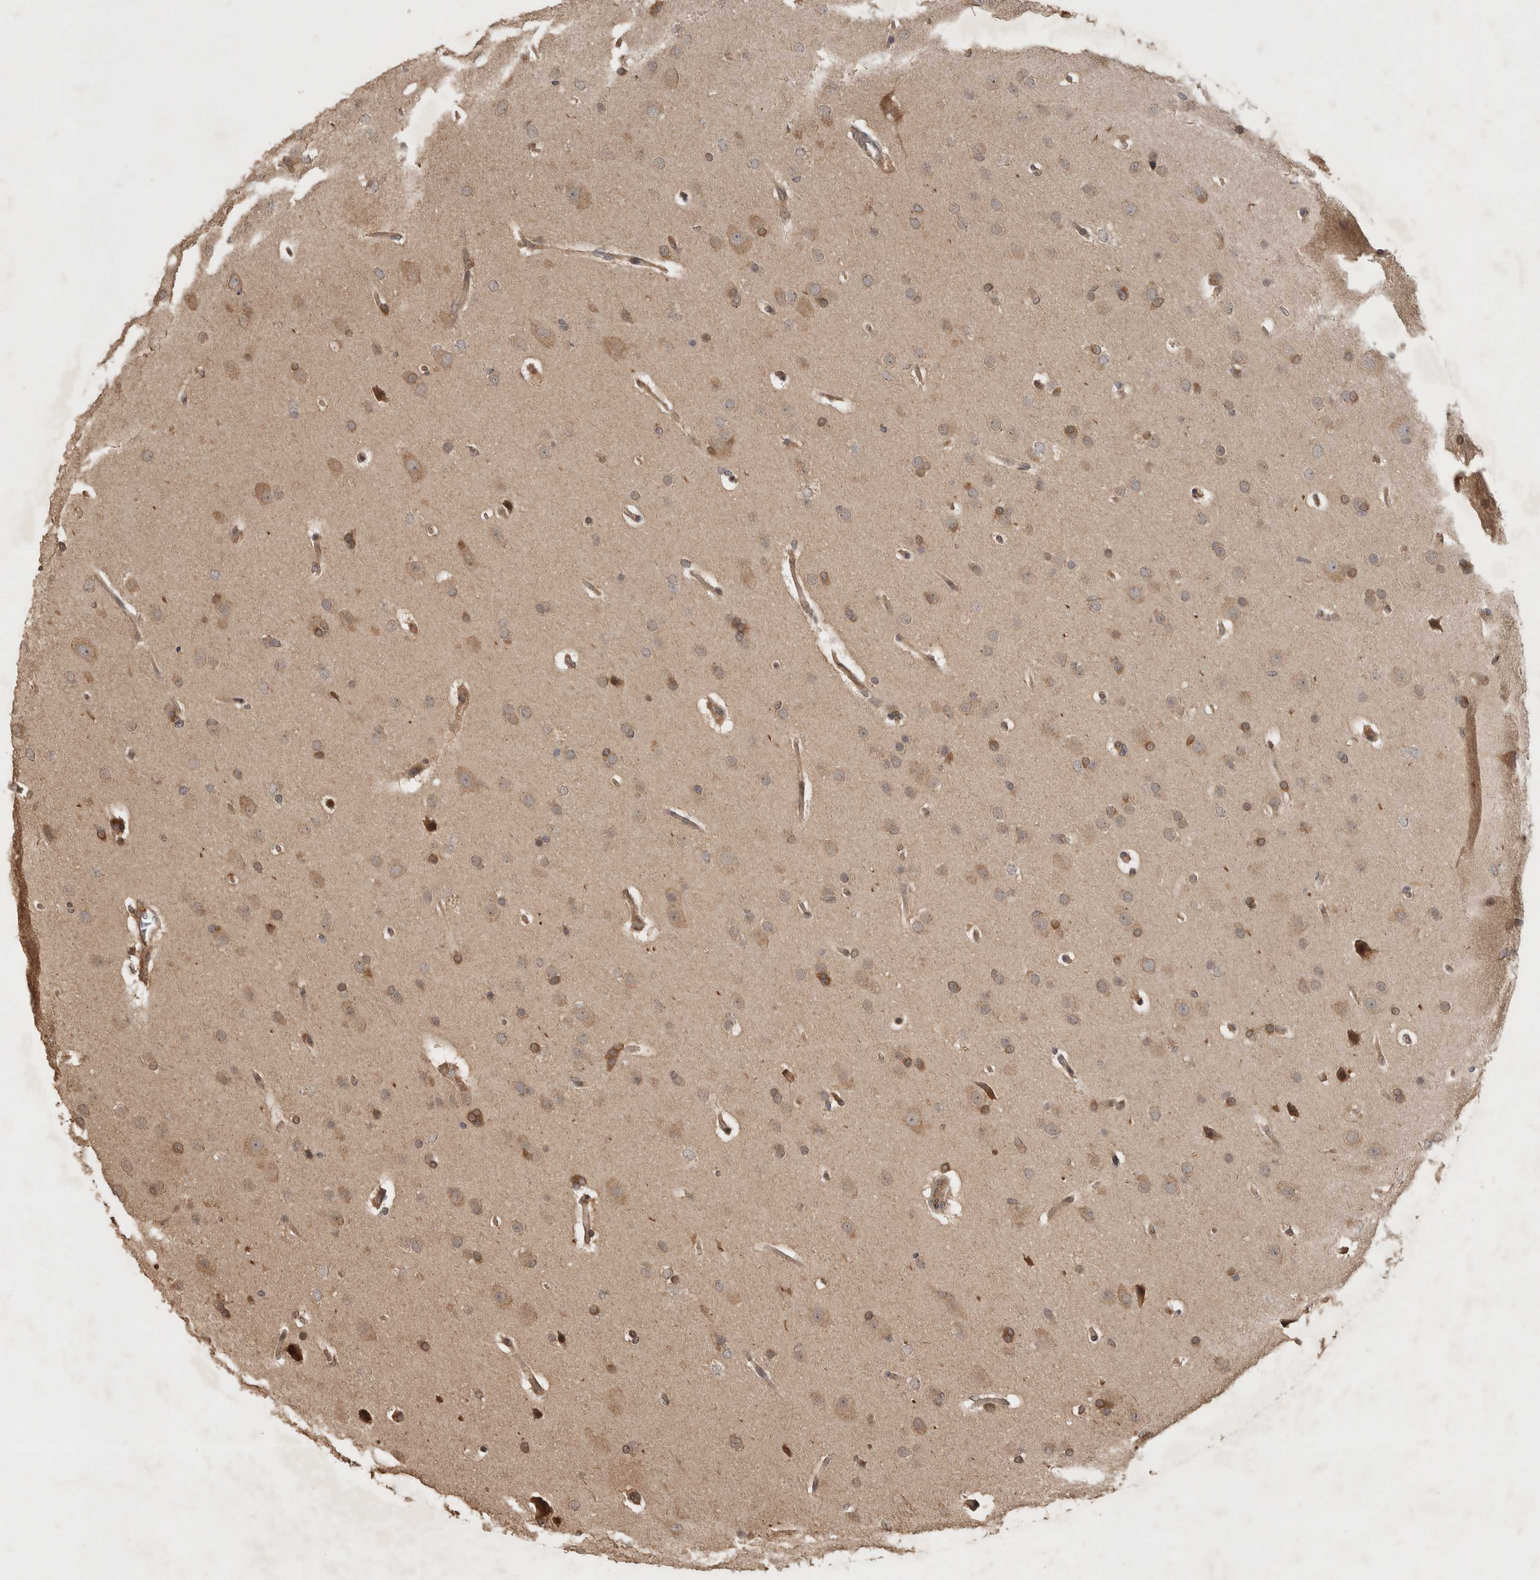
{"staining": {"intensity": "weak", "quantity": "25%-75%", "location": "cytoplasmic/membranous"}, "tissue": "glioma", "cell_type": "Tumor cells", "image_type": "cancer", "snomed": [{"axis": "morphology", "description": "Glioma, malignant, Low grade"}, {"axis": "topography", "description": "Brain"}], "caption": "Protein staining of malignant glioma (low-grade) tissue reveals weak cytoplasmic/membranous staining in about 25%-75% of tumor cells.", "gene": "OTUD7B", "patient": {"sex": "female", "age": 37}}